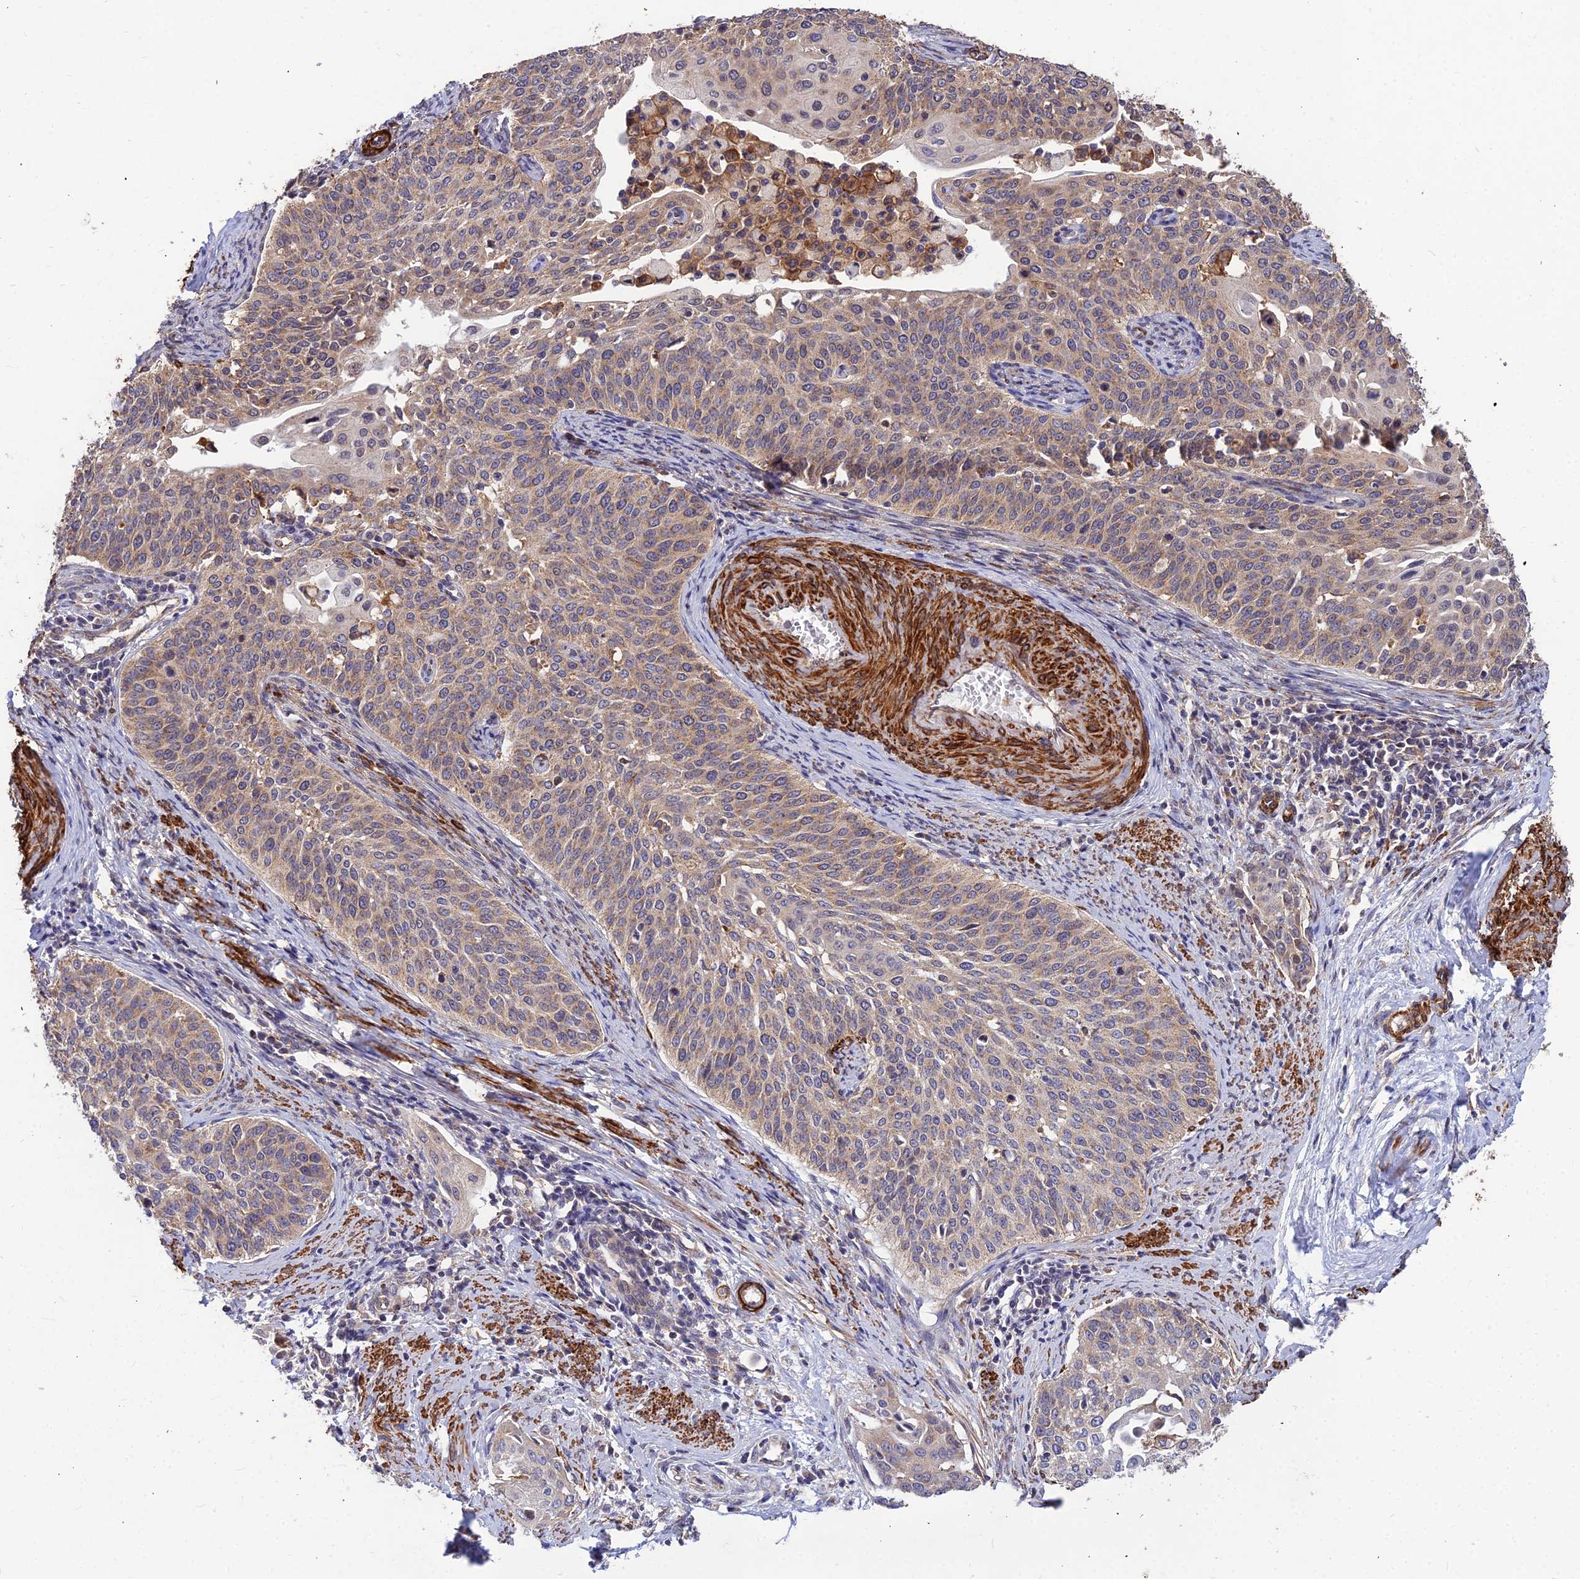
{"staining": {"intensity": "moderate", "quantity": "25%-75%", "location": "cytoplasmic/membranous"}, "tissue": "cervical cancer", "cell_type": "Tumor cells", "image_type": "cancer", "snomed": [{"axis": "morphology", "description": "Squamous cell carcinoma, NOS"}, {"axis": "topography", "description": "Cervix"}], "caption": "A micrograph of human cervical cancer stained for a protein demonstrates moderate cytoplasmic/membranous brown staining in tumor cells.", "gene": "LEKR1", "patient": {"sex": "female", "age": 44}}